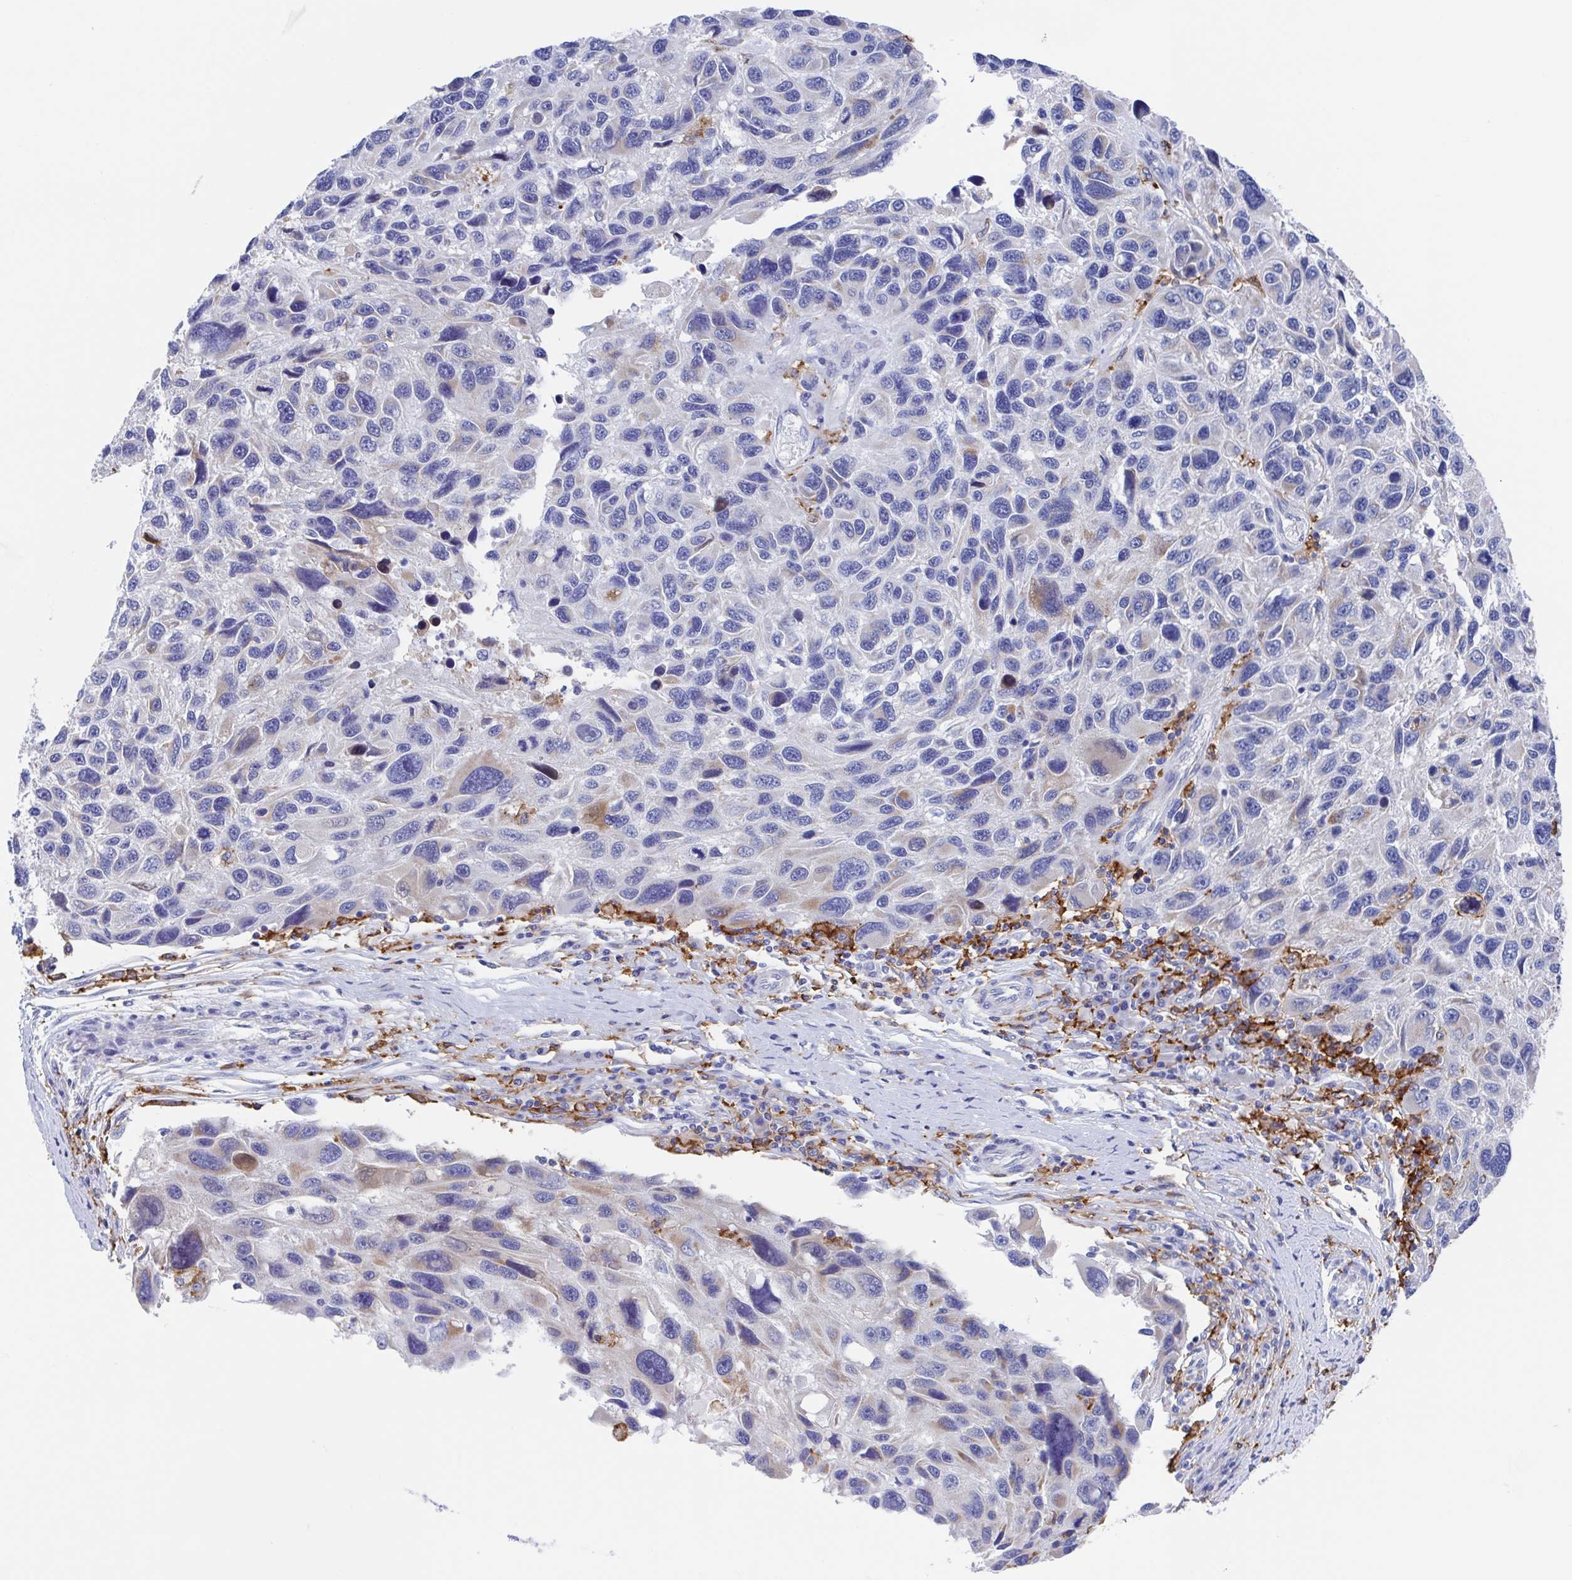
{"staining": {"intensity": "moderate", "quantity": "<25%", "location": "cytoplasmic/membranous"}, "tissue": "melanoma", "cell_type": "Tumor cells", "image_type": "cancer", "snomed": [{"axis": "morphology", "description": "Malignant melanoma, NOS"}, {"axis": "topography", "description": "Skin"}], "caption": "Immunohistochemistry of malignant melanoma displays low levels of moderate cytoplasmic/membranous positivity in about <25% of tumor cells. (DAB (3,3'-diaminobenzidine) = brown stain, brightfield microscopy at high magnification).", "gene": "FCGR3A", "patient": {"sex": "male", "age": 53}}